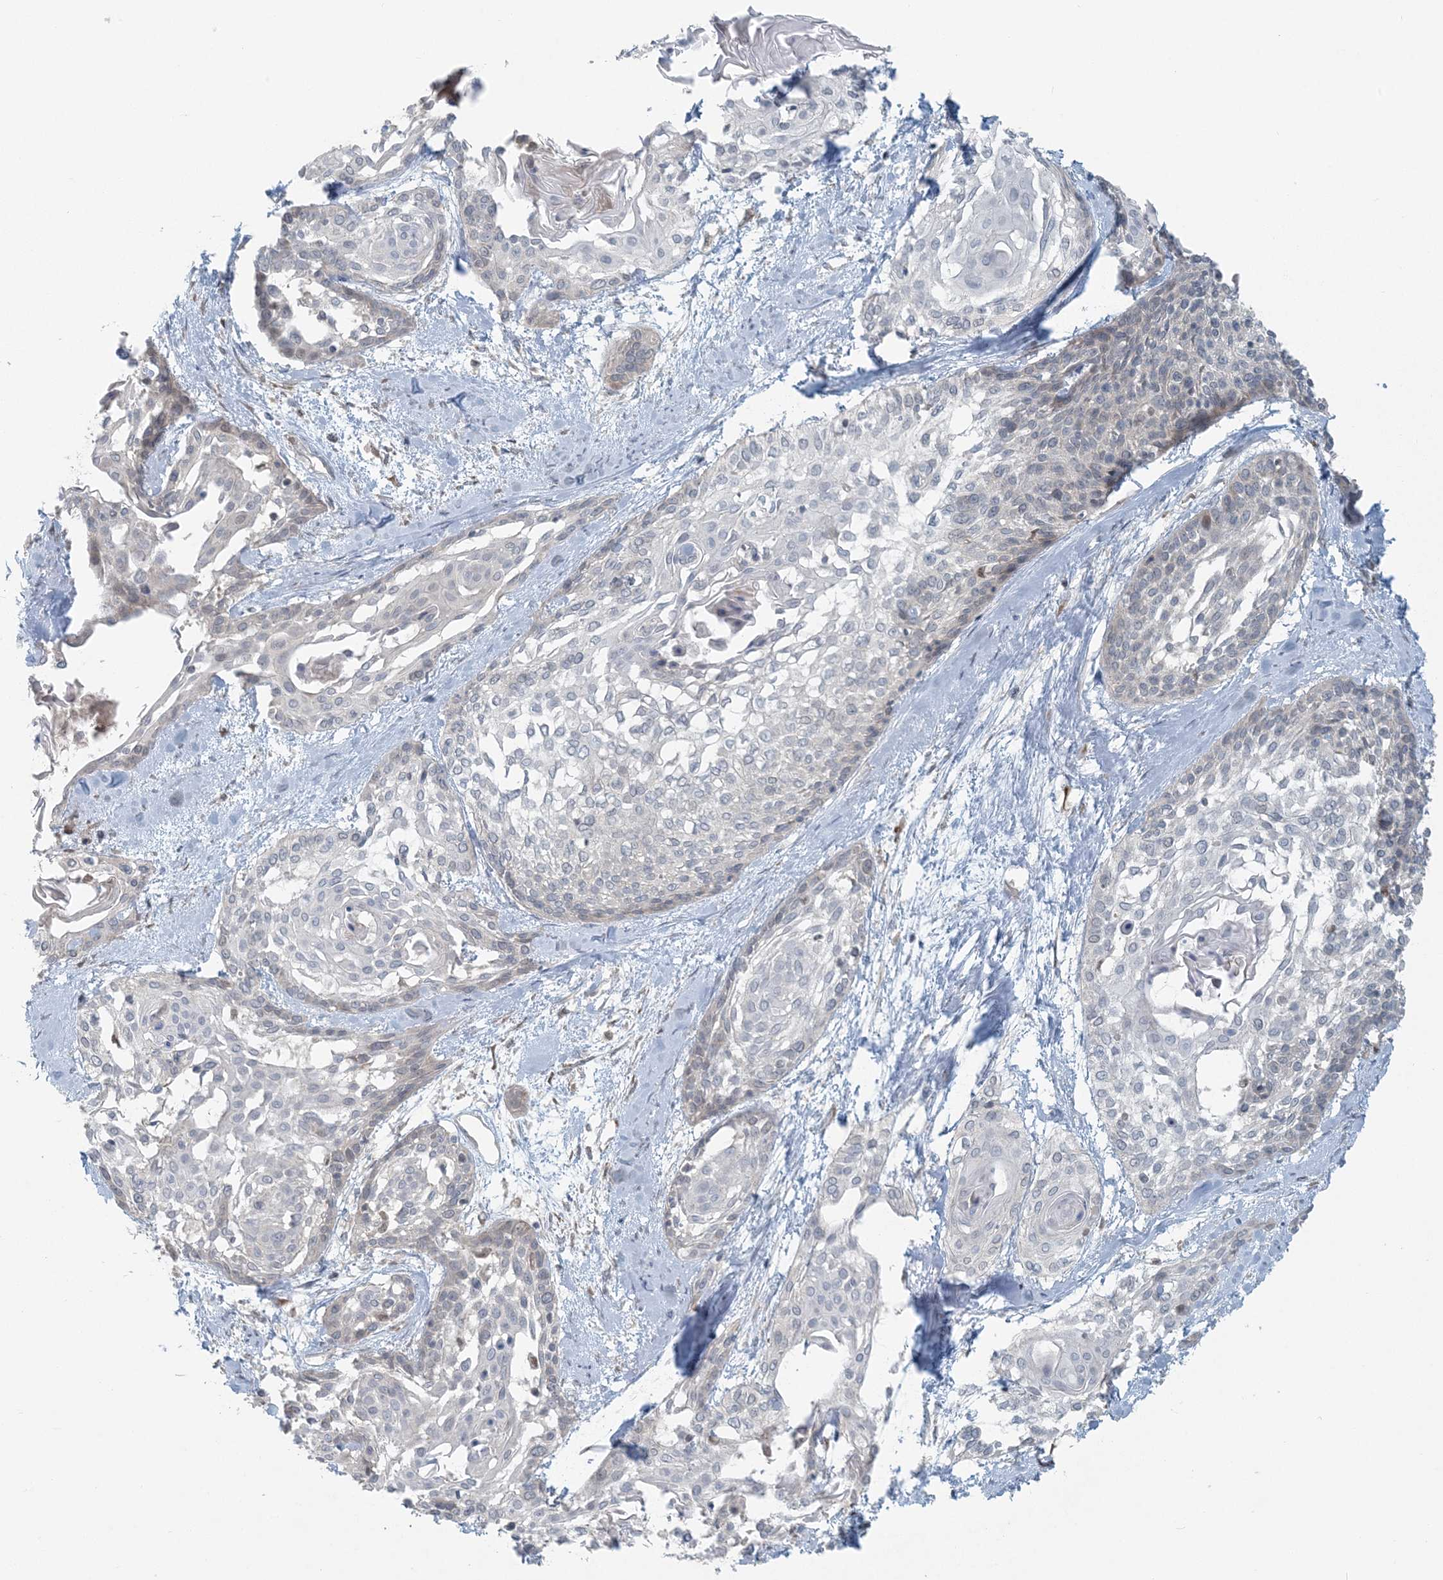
{"staining": {"intensity": "negative", "quantity": "none", "location": "none"}, "tissue": "cervical cancer", "cell_type": "Tumor cells", "image_type": "cancer", "snomed": [{"axis": "morphology", "description": "Squamous cell carcinoma, NOS"}, {"axis": "topography", "description": "Cervix"}], "caption": "DAB (3,3'-diaminobenzidine) immunohistochemical staining of human cervical squamous cell carcinoma demonstrates no significant positivity in tumor cells.", "gene": "CTDNEP1", "patient": {"sex": "female", "age": 57}}